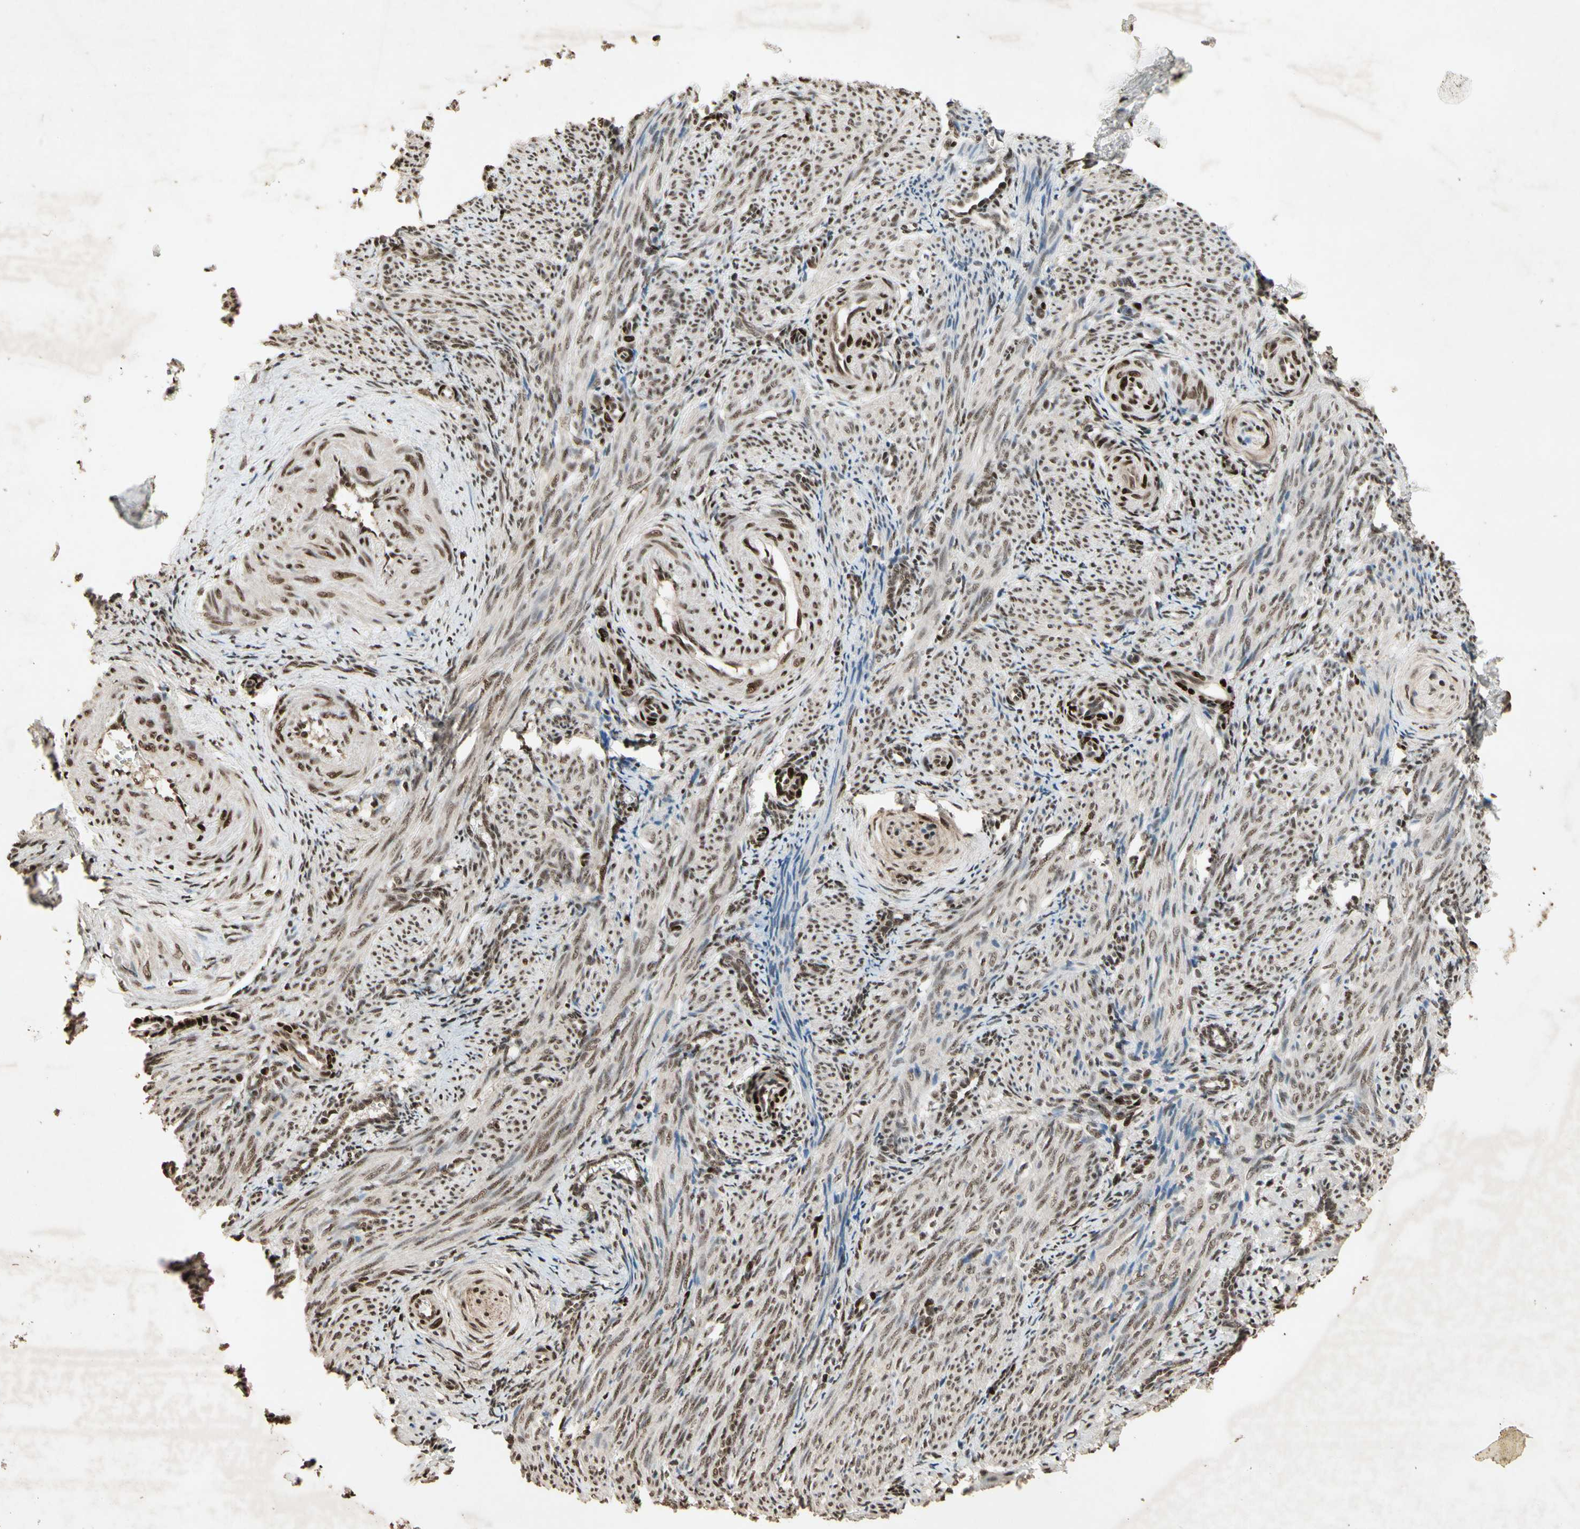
{"staining": {"intensity": "moderate", "quantity": ">75%", "location": "nuclear"}, "tissue": "smooth muscle", "cell_type": "Smooth muscle cells", "image_type": "normal", "snomed": [{"axis": "morphology", "description": "Normal tissue, NOS"}, {"axis": "topography", "description": "Endometrium"}], "caption": "Immunohistochemical staining of benign smooth muscle reveals moderate nuclear protein staining in about >75% of smooth muscle cells.", "gene": "TBX2", "patient": {"sex": "female", "age": 33}}